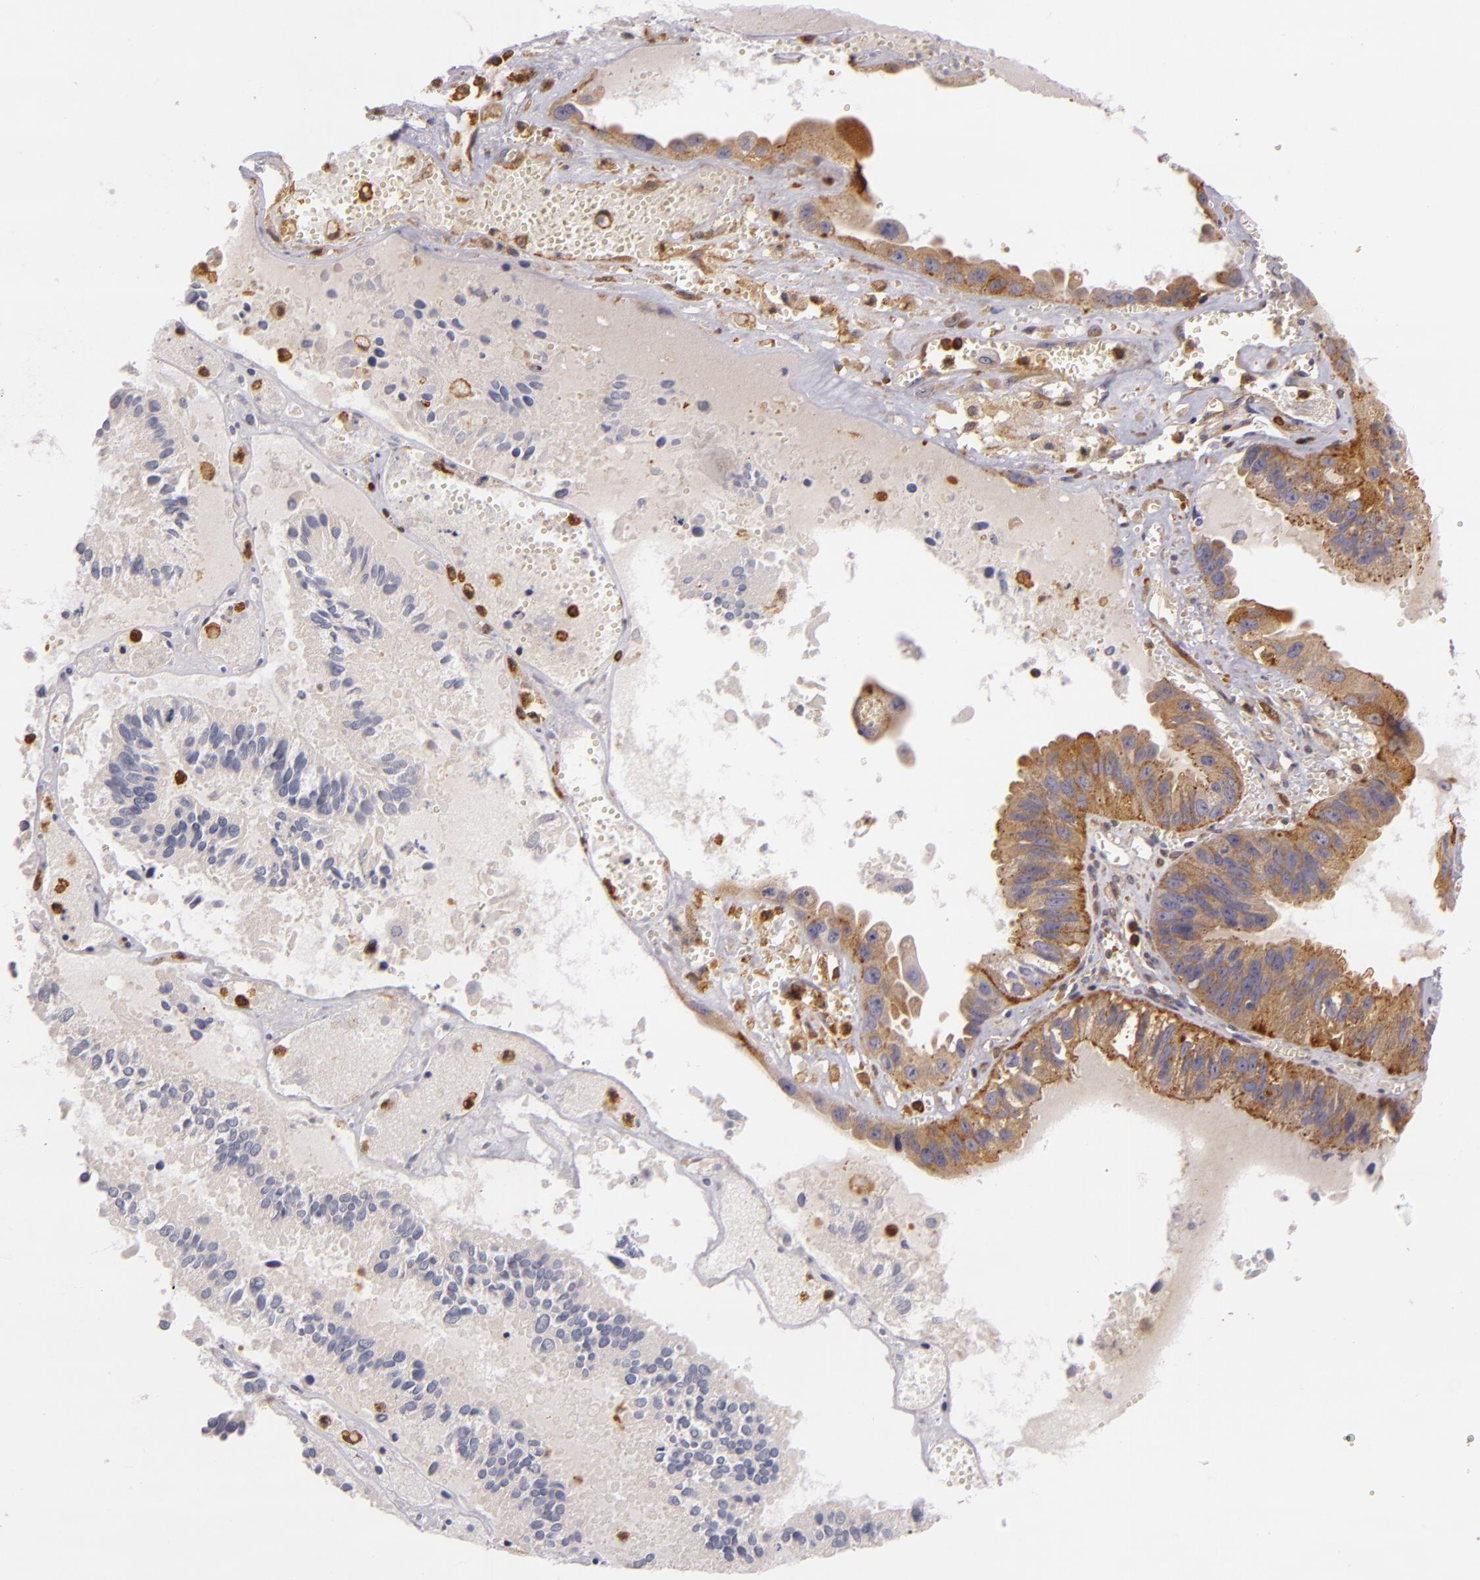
{"staining": {"intensity": "moderate", "quantity": "25%-75%", "location": "cytoplasmic/membranous"}, "tissue": "ovarian cancer", "cell_type": "Tumor cells", "image_type": "cancer", "snomed": [{"axis": "morphology", "description": "Carcinoma, endometroid"}, {"axis": "topography", "description": "Ovary"}], "caption": "A micrograph of ovarian cancer stained for a protein exhibits moderate cytoplasmic/membranous brown staining in tumor cells.", "gene": "TOM1", "patient": {"sex": "female", "age": 85}}